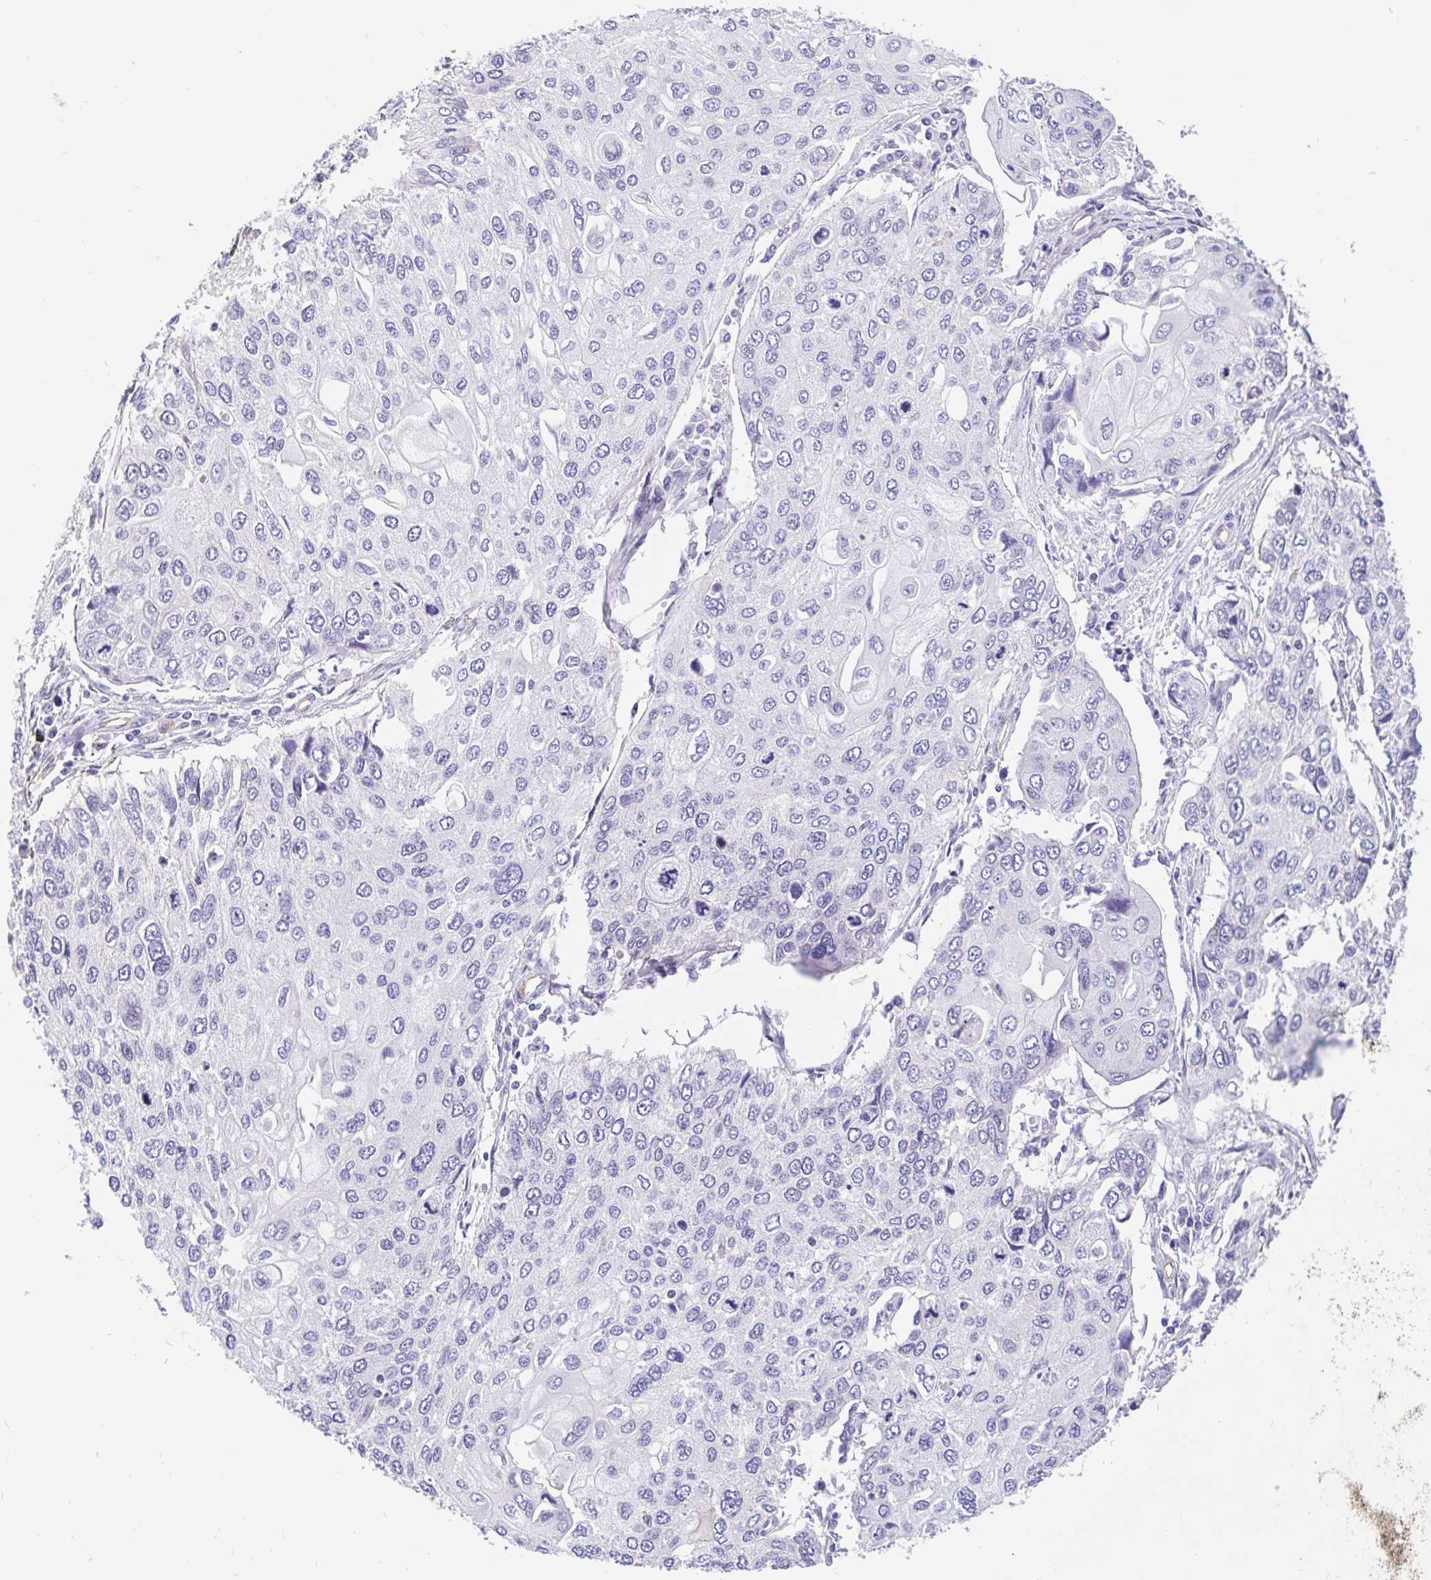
{"staining": {"intensity": "negative", "quantity": "none", "location": "none"}, "tissue": "lung cancer", "cell_type": "Tumor cells", "image_type": "cancer", "snomed": [{"axis": "morphology", "description": "Squamous cell carcinoma, NOS"}, {"axis": "morphology", "description": "Squamous cell carcinoma, metastatic, NOS"}, {"axis": "topography", "description": "Lung"}], "caption": "This histopathology image is of metastatic squamous cell carcinoma (lung) stained with immunohistochemistry to label a protein in brown with the nuclei are counter-stained blue. There is no positivity in tumor cells.", "gene": "LIMCH1", "patient": {"sex": "male", "age": 63}}